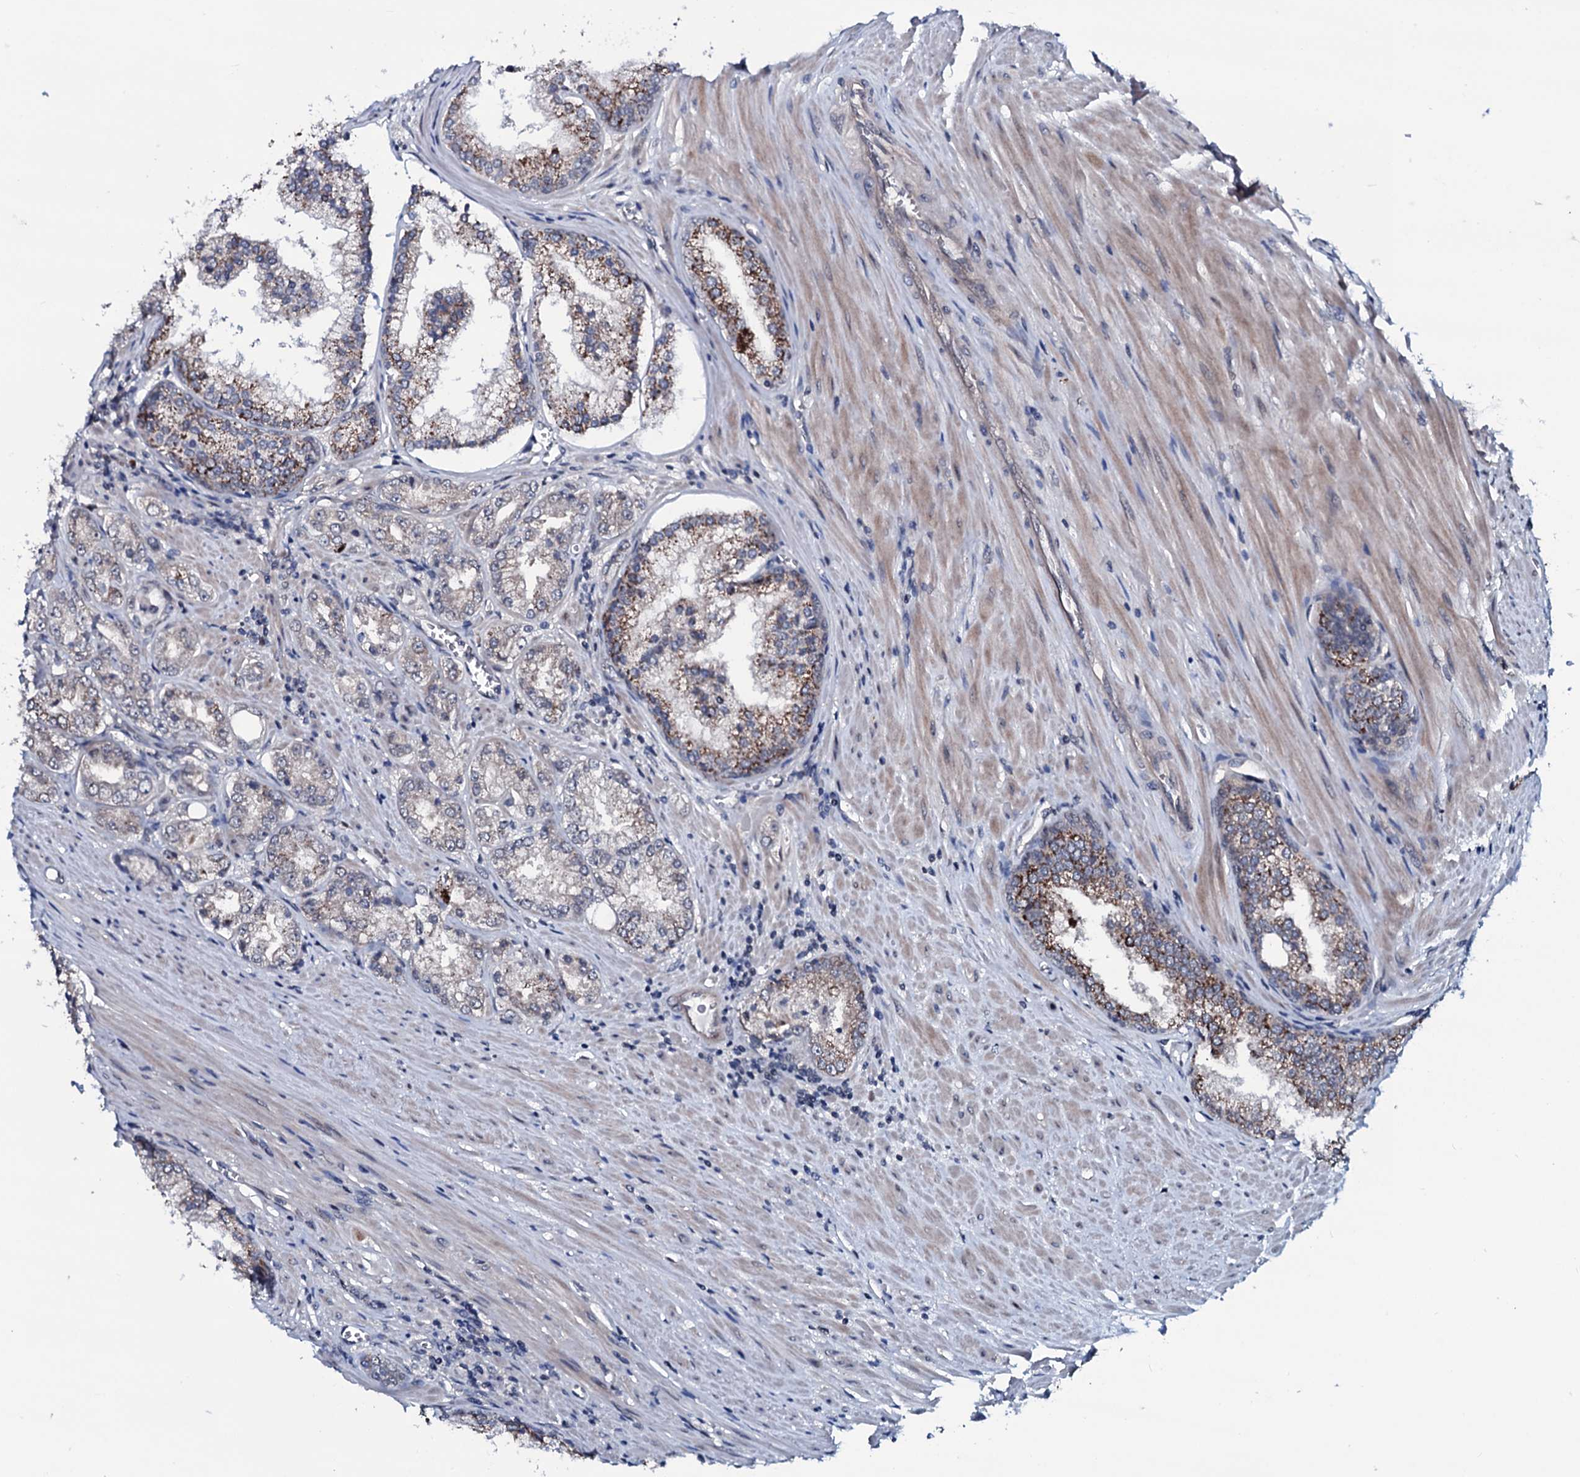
{"staining": {"intensity": "moderate", "quantity": "<25%", "location": "cytoplasmic/membranous"}, "tissue": "prostate cancer", "cell_type": "Tumor cells", "image_type": "cancer", "snomed": [{"axis": "morphology", "description": "Adenocarcinoma, High grade"}, {"axis": "topography", "description": "Prostate"}], "caption": "The photomicrograph exhibits immunohistochemical staining of prostate cancer (adenocarcinoma (high-grade)). There is moderate cytoplasmic/membranous positivity is identified in approximately <25% of tumor cells.", "gene": "OGFOD2", "patient": {"sex": "male", "age": 72}}